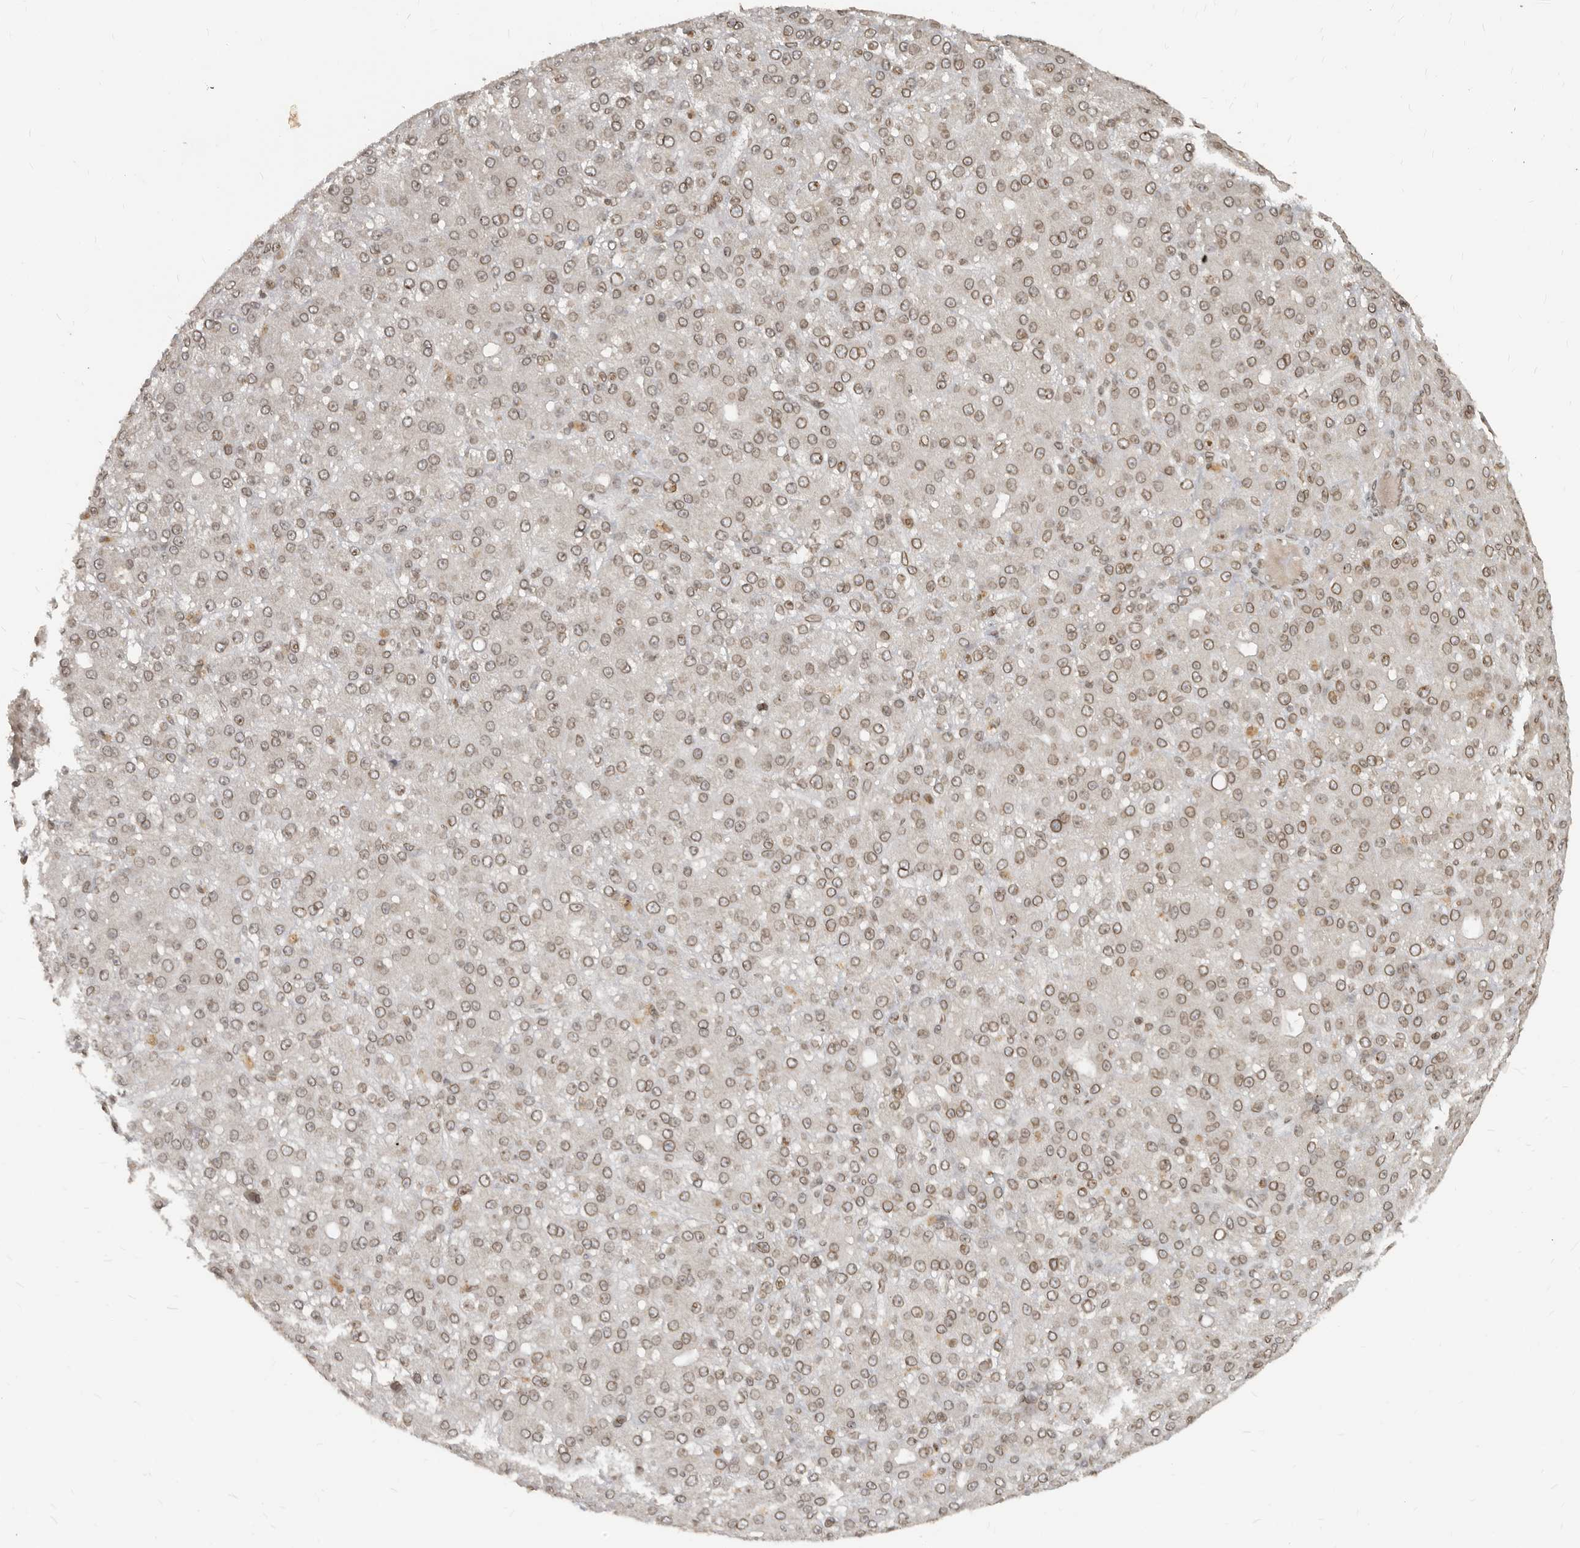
{"staining": {"intensity": "moderate", "quantity": "25%-75%", "location": "cytoplasmic/membranous,nuclear"}, "tissue": "liver cancer", "cell_type": "Tumor cells", "image_type": "cancer", "snomed": [{"axis": "morphology", "description": "Carcinoma, Hepatocellular, NOS"}, {"axis": "topography", "description": "Liver"}], "caption": "Immunohistochemical staining of human liver cancer reveals medium levels of moderate cytoplasmic/membranous and nuclear staining in approximately 25%-75% of tumor cells.", "gene": "NUP153", "patient": {"sex": "male", "age": 67}}